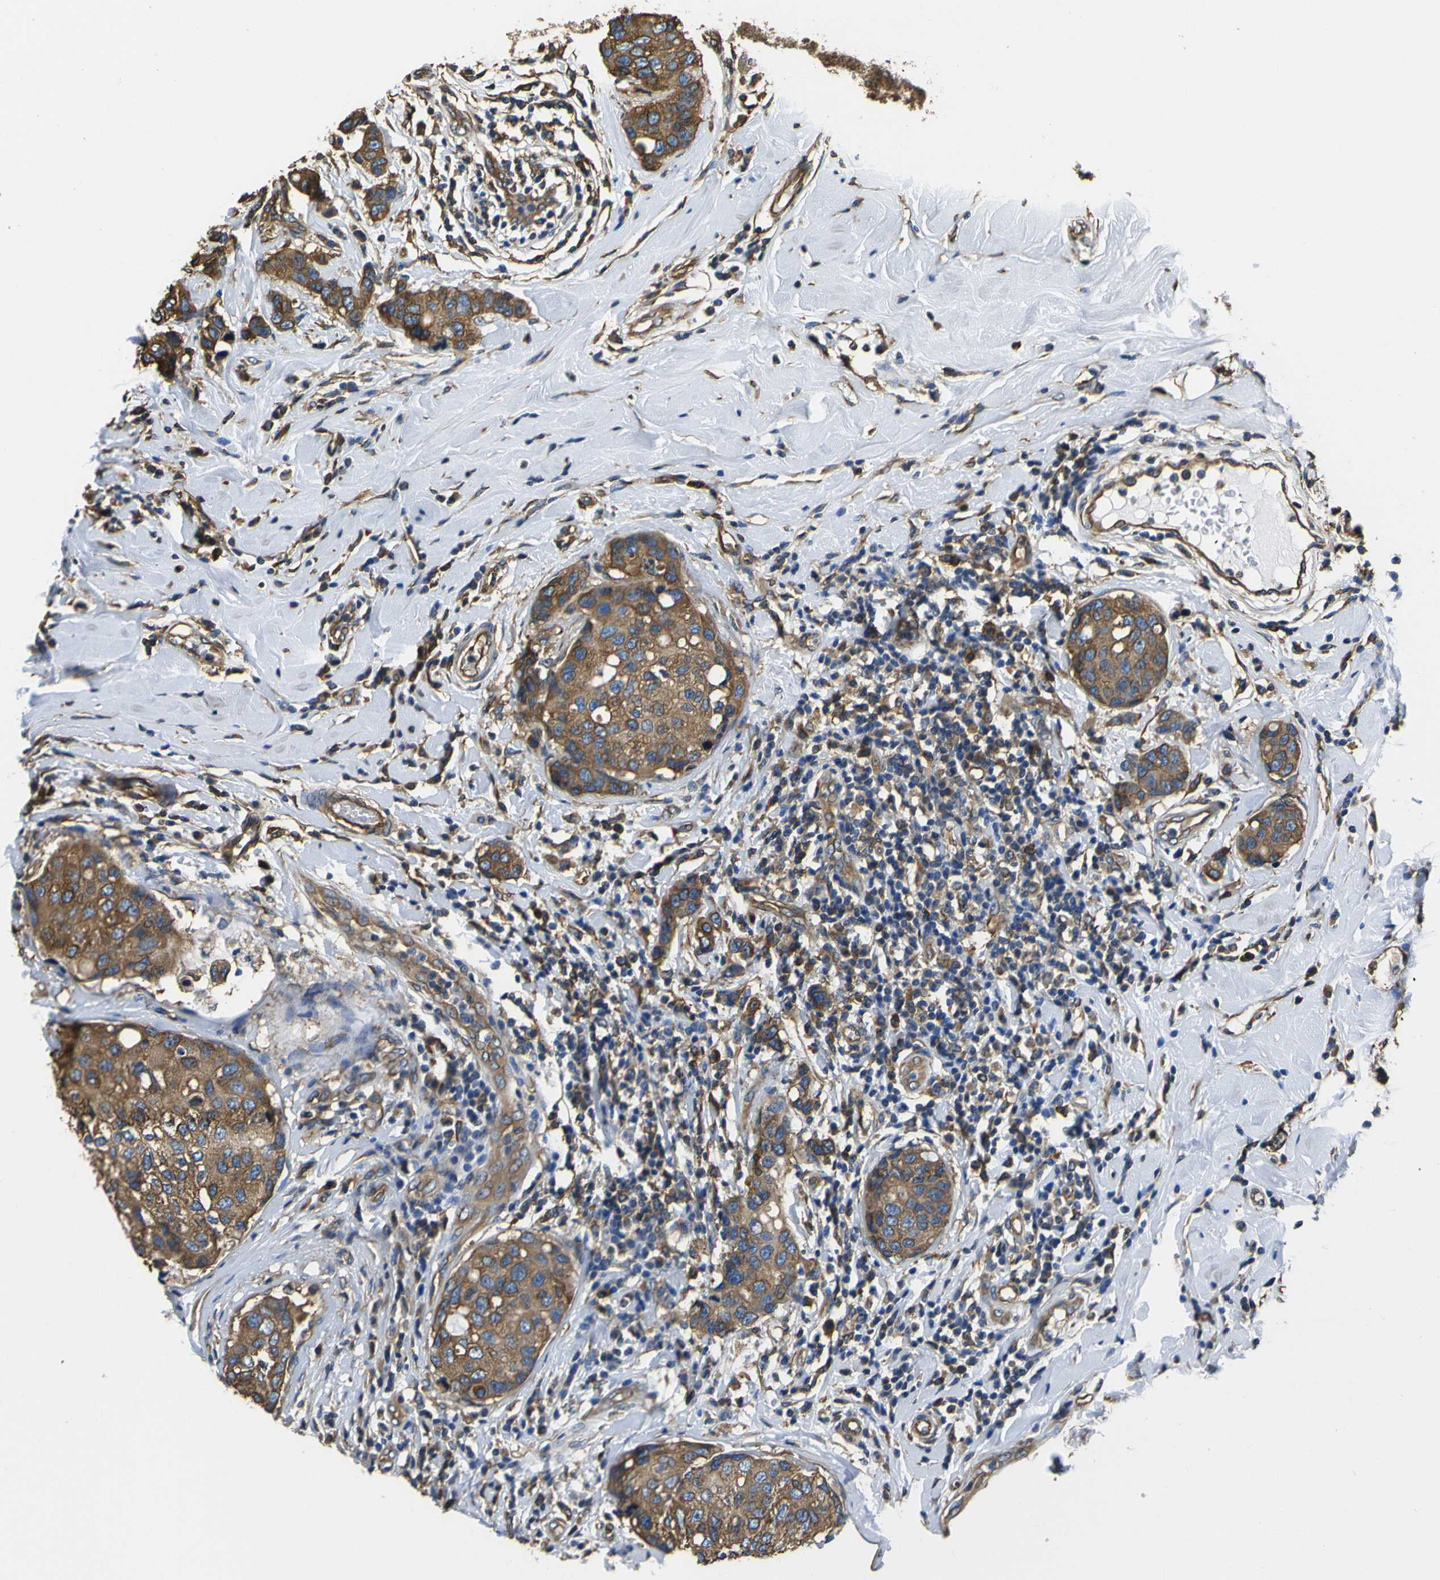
{"staining": {"intensity": "moderate", "quantity": ">75%", "location": "cytoplasmic/membranous"}, "tissue": "breast cancer", "cell_type": "Tumor cells", "image_type": "cancer", "snomed": [{"axis": "morphology", "description": "Duct carcinoma"}, {"axis": "topography", "description": "Breast"}], "caption": "A histopathology image showing moderate cytoplasmic/membranous positivity in approximately >75% of tumor cells in breast cancer, as visualized by brown immunohistochemical staining.", "gene": "TUBB", "patient": {"sex": "female", "age": 27}}